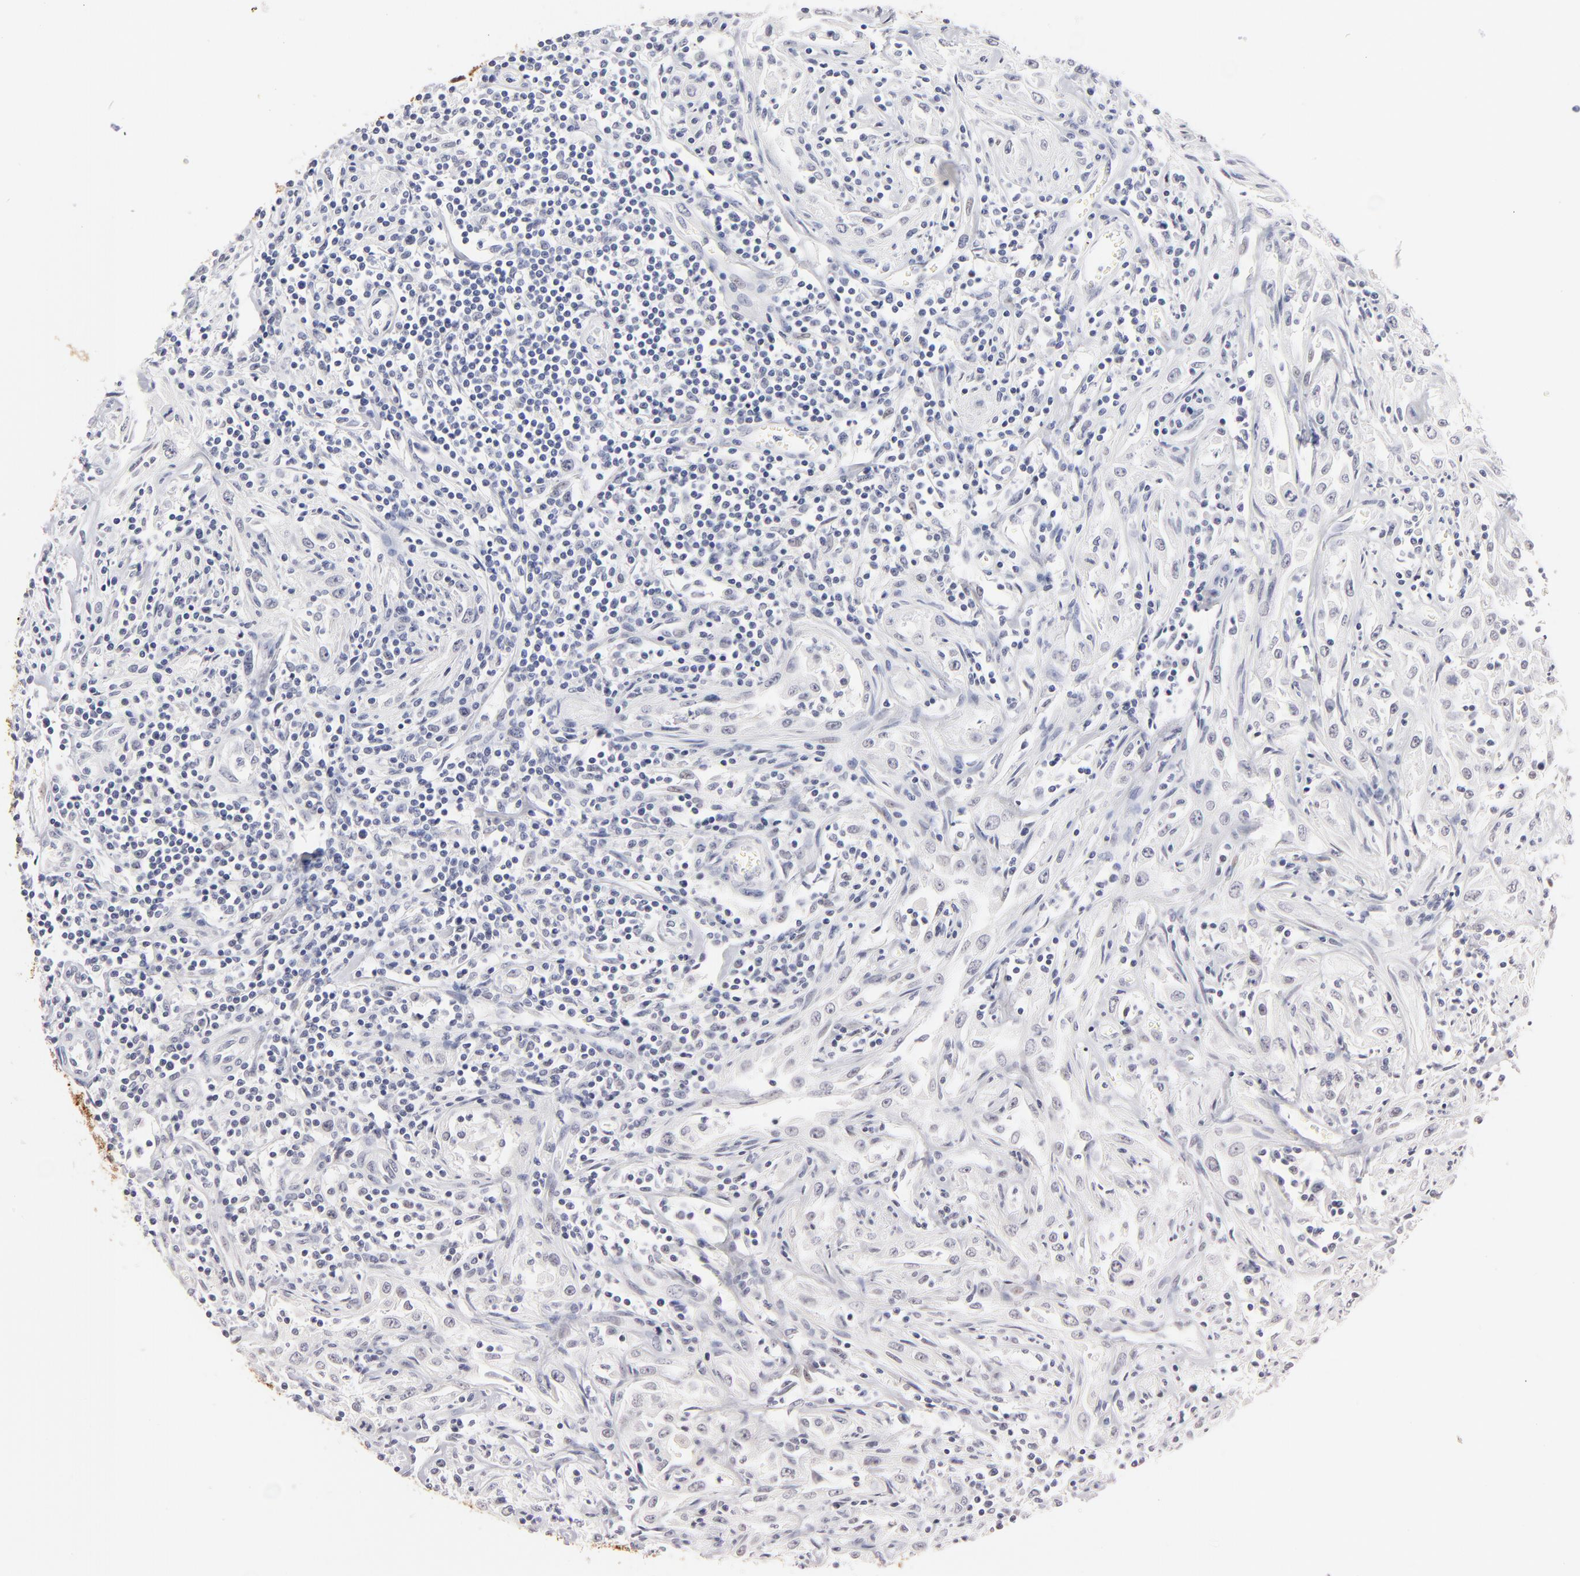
{"staining": {"intensity": "negative", "quantity": "none", "location": "none"}, "tissue": "head and neck cancer", "cell_type": "Tumor cells", "image_type": "cancer", "snomed": [{"axis": "morphology", "description": "Squamous cell carcinoma, NOS"}, {"axis": "topography", "description": "Oral tissue"}, {"axis": "topography", "description": "Head-Neck"}], "caption": "Human head and neck squamous cell carcinoma stained for a protein using immunohistochemistry demonstrates no staining in tumor cells.", "gene": "KHNYN", "patient": {"sex": "female", "age": 76}}